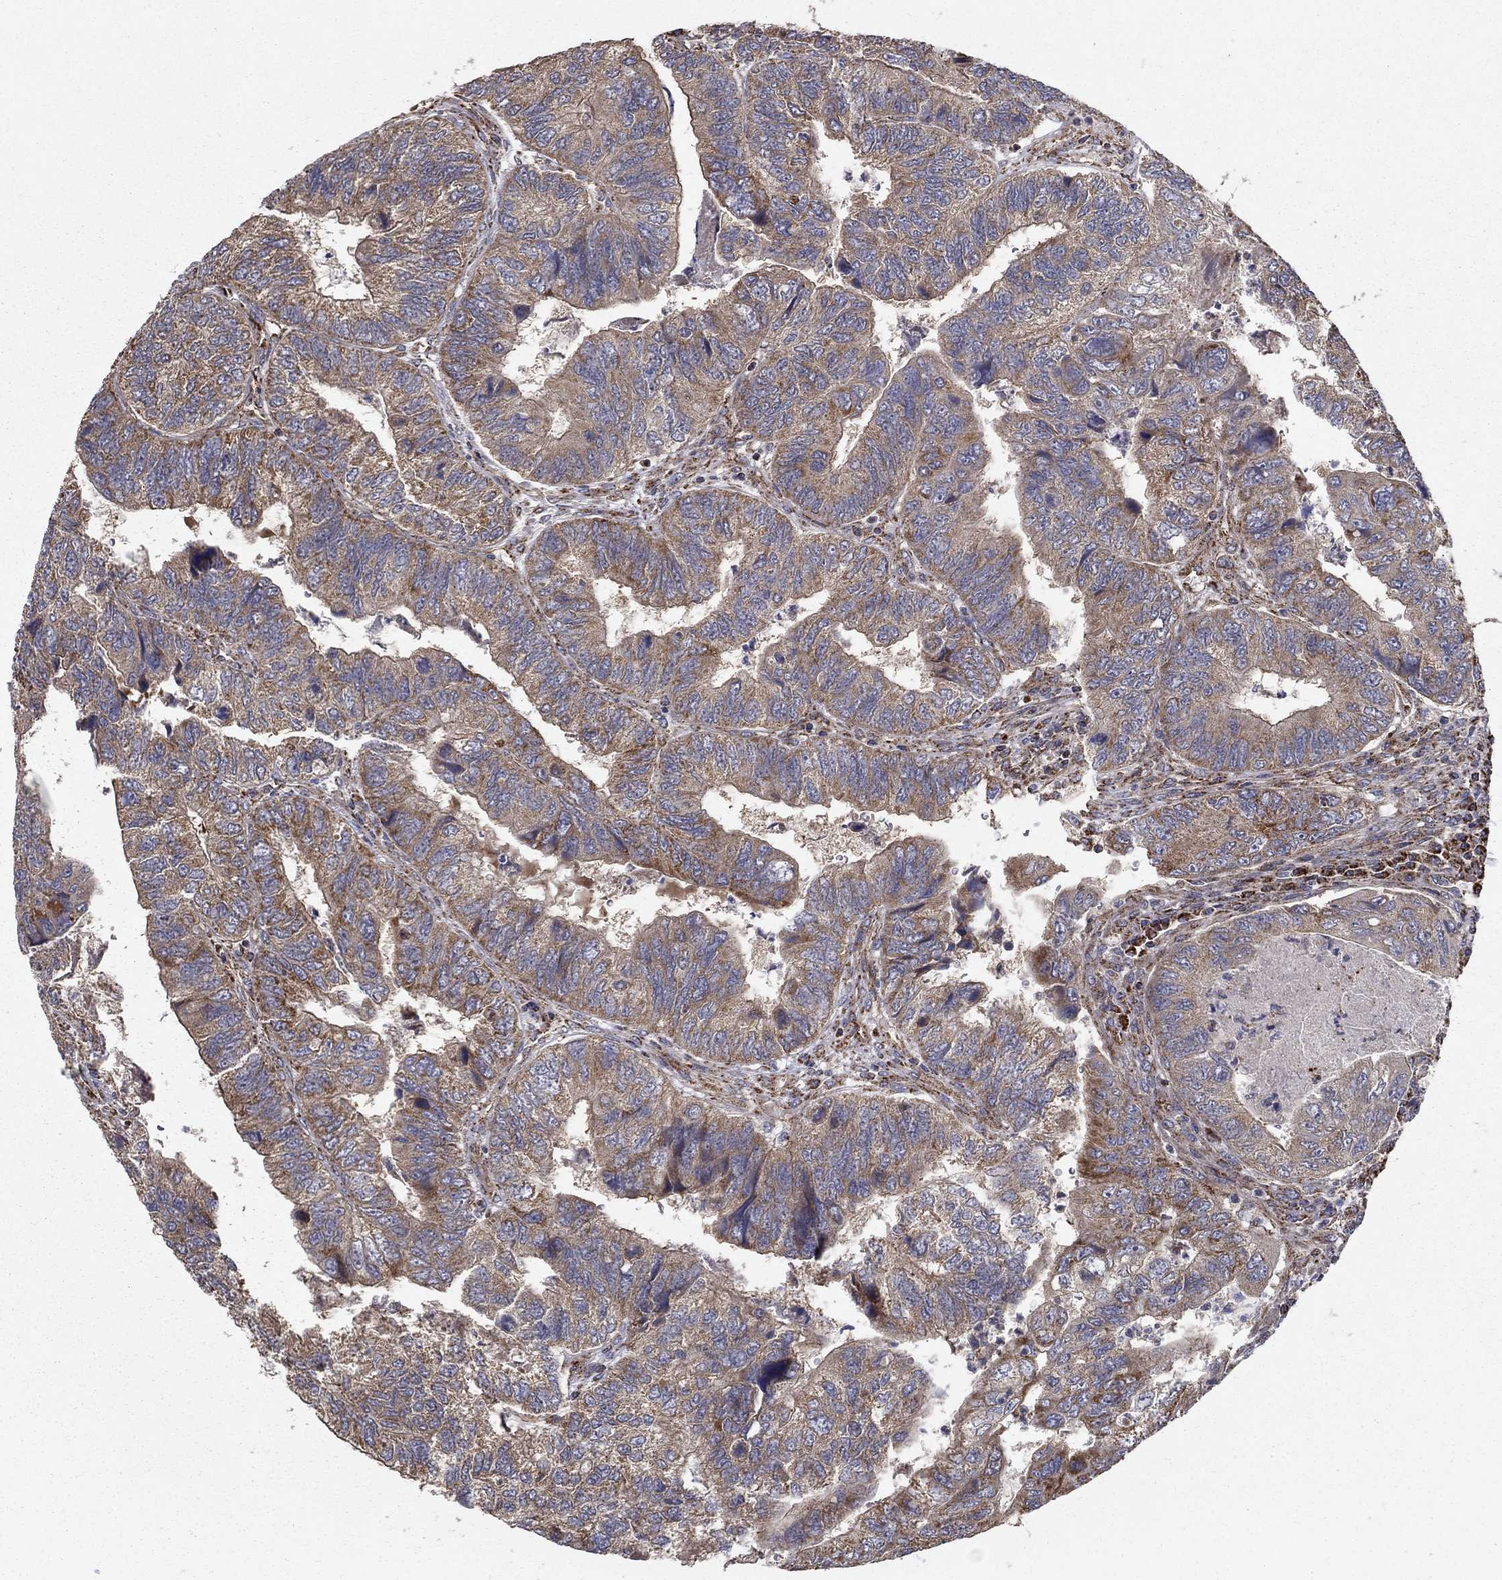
{"staining": {"intensity": "moderate", "quantity": "25%-75%", "location": "cytoplasmic/membranous"}, "tissue": "colorectal cancer", "cell_type": "Tumor cells", "image_type": "cancer", "snomed": [{"axis": "morphology", "description": "Adenocarcinoma, NOS"}, {"axis": "topography", "description": "Colon"}], "caption": "Protein analysis of colorectal cancer (adenocarcinoma) tissue shows moderate cytoplasmic/membranous expression in approximately 25%-75% of tumor cells.", "gene": "NDUFS8", "patient": {"sex": "female", "age": 67}}